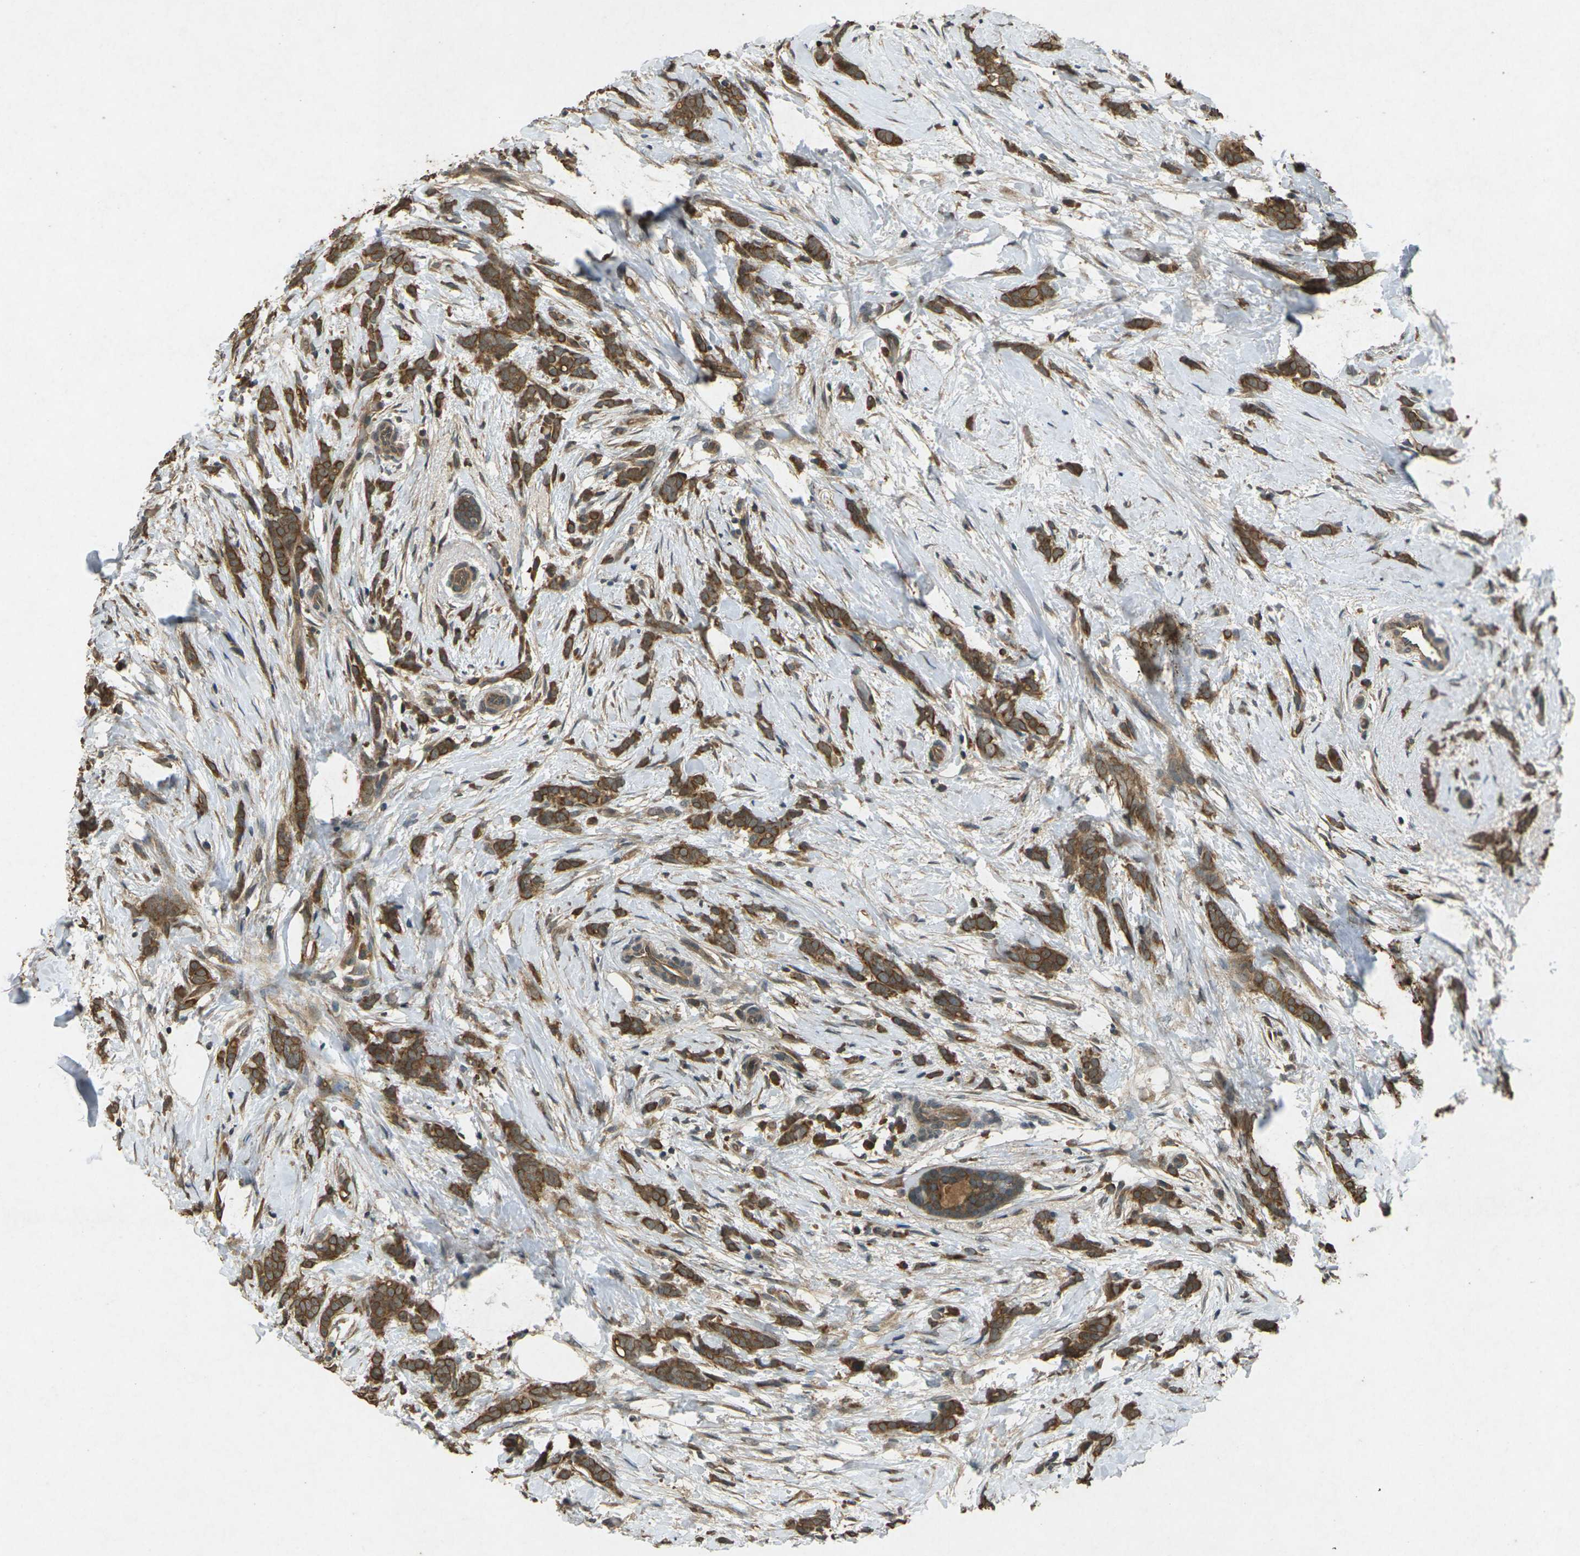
{"staining": {"intensity": "strong", "quantity": ">75%", "location": "cytoplasmic/membranous"}, "tissue": "breast cancer", "cell_type": "Tumor cells", "image_type": "cancer", "snomed": [{"axis": "morphology", "description": "Lobular carcinoma, in situ"}, {"axis": "morphology", "description": "Lobular carcinoma"}, {"axis": "topography", "description": "Breast"}], "caption": "This is an image of IHC staining of lobular carcinoma in situ (breast), which shows strong staining in the cytoplasmic/membranous of tumor cells.", "gene": "TAP1", "patient": {"sex": "female", "age": 41}}